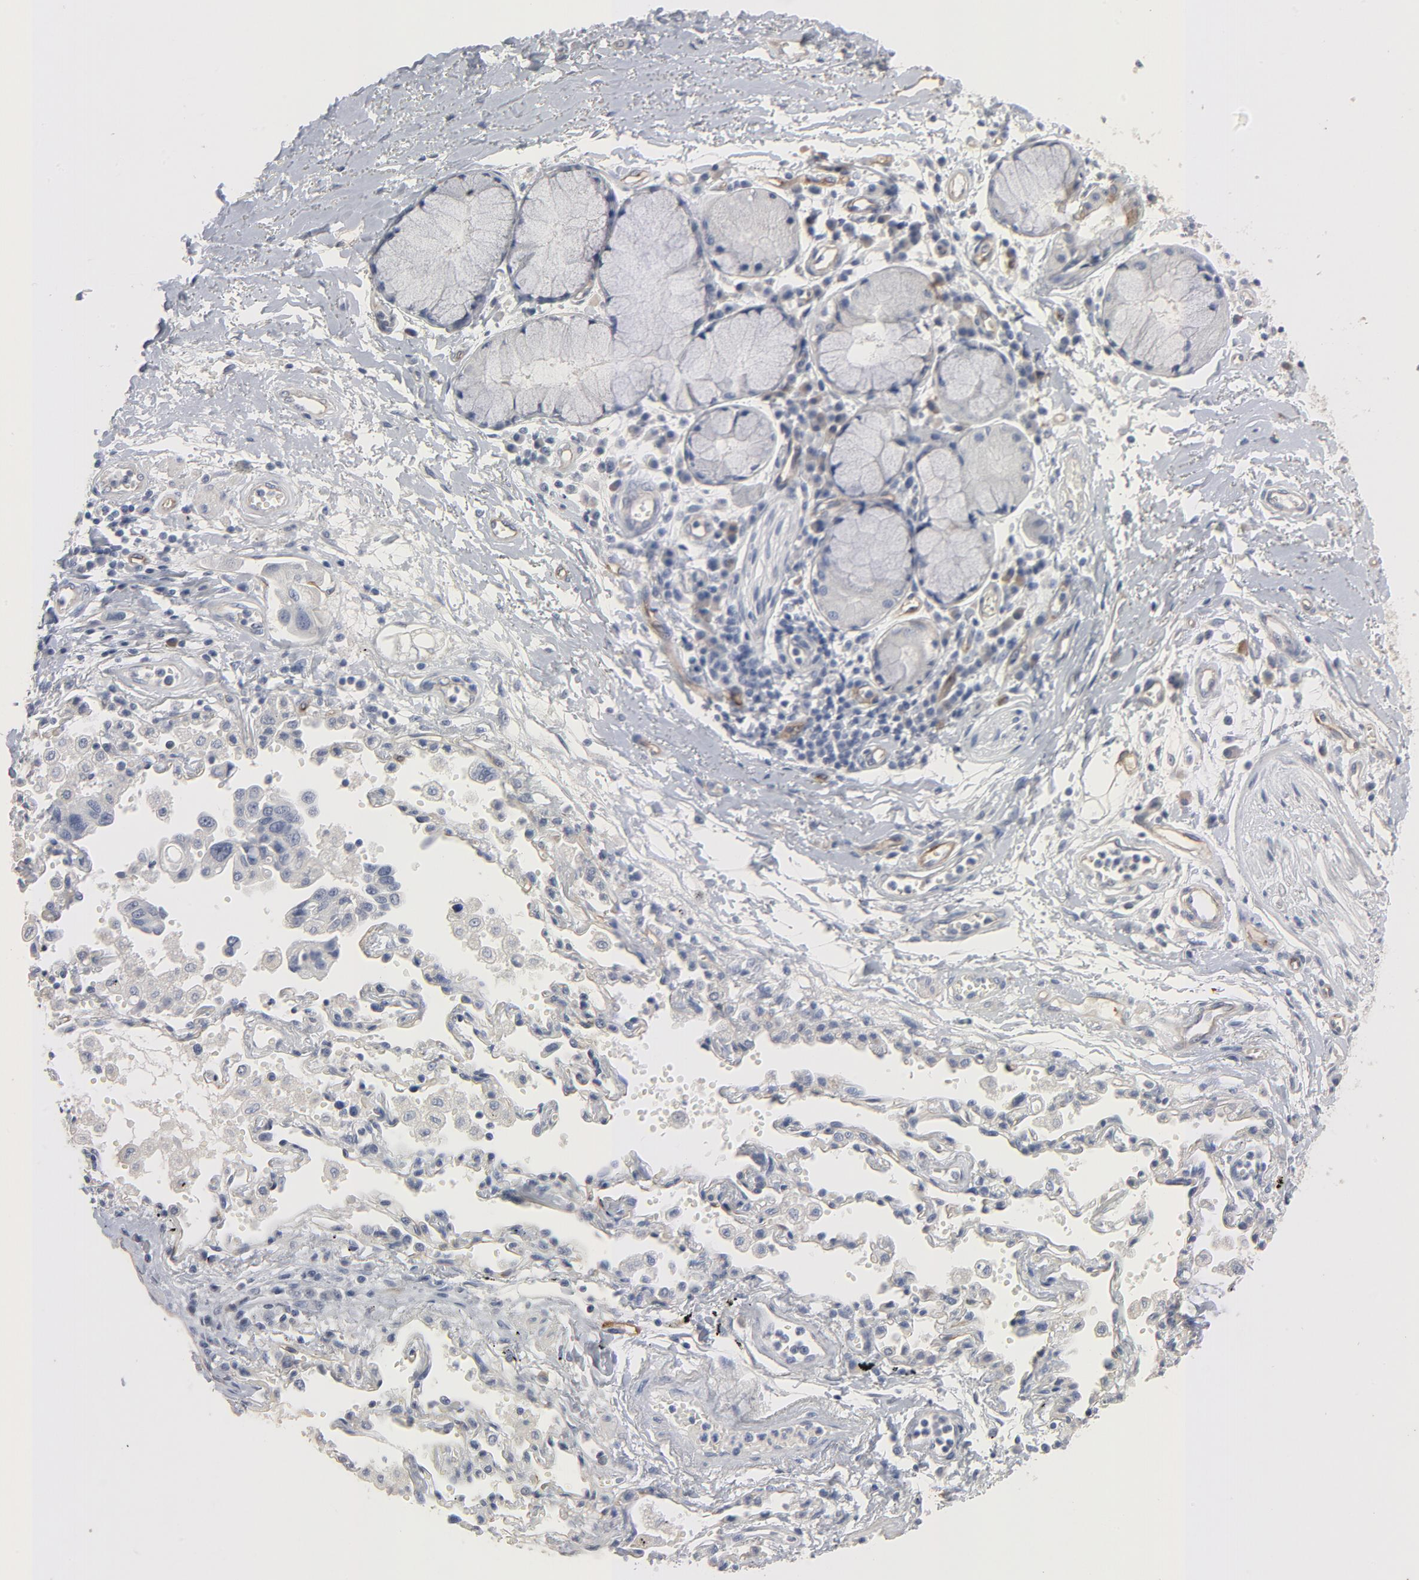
{"staining": {"intensity": "moderate", "quantity": "25%-75%", "location": "cytoplasmic/membranous"}, "tissue": "adipose tissue", "cell_type": "Adipocytes", "image_type": "normal", "snomed": [{"axis": "morphology", "description": "Normal tissue, NOS"}, {"axis": "morphology", "description": "Adenocarcinoma, NOS"}, {"axis": "topography", "description": "Cartilage tissue"}, {"axis": "topography", "description": "Bronchus"}, {"axis": "topography", "description": "Lung"}], "caption": "Moderate cytoplasmic/membranous expression for a protein is seen in about 25%-75% of adipocytes of benign adipose tissue using immunohistochemistry (IHC).", "gene": "KDR", "patient": {"sex": "female", "age": 67}}